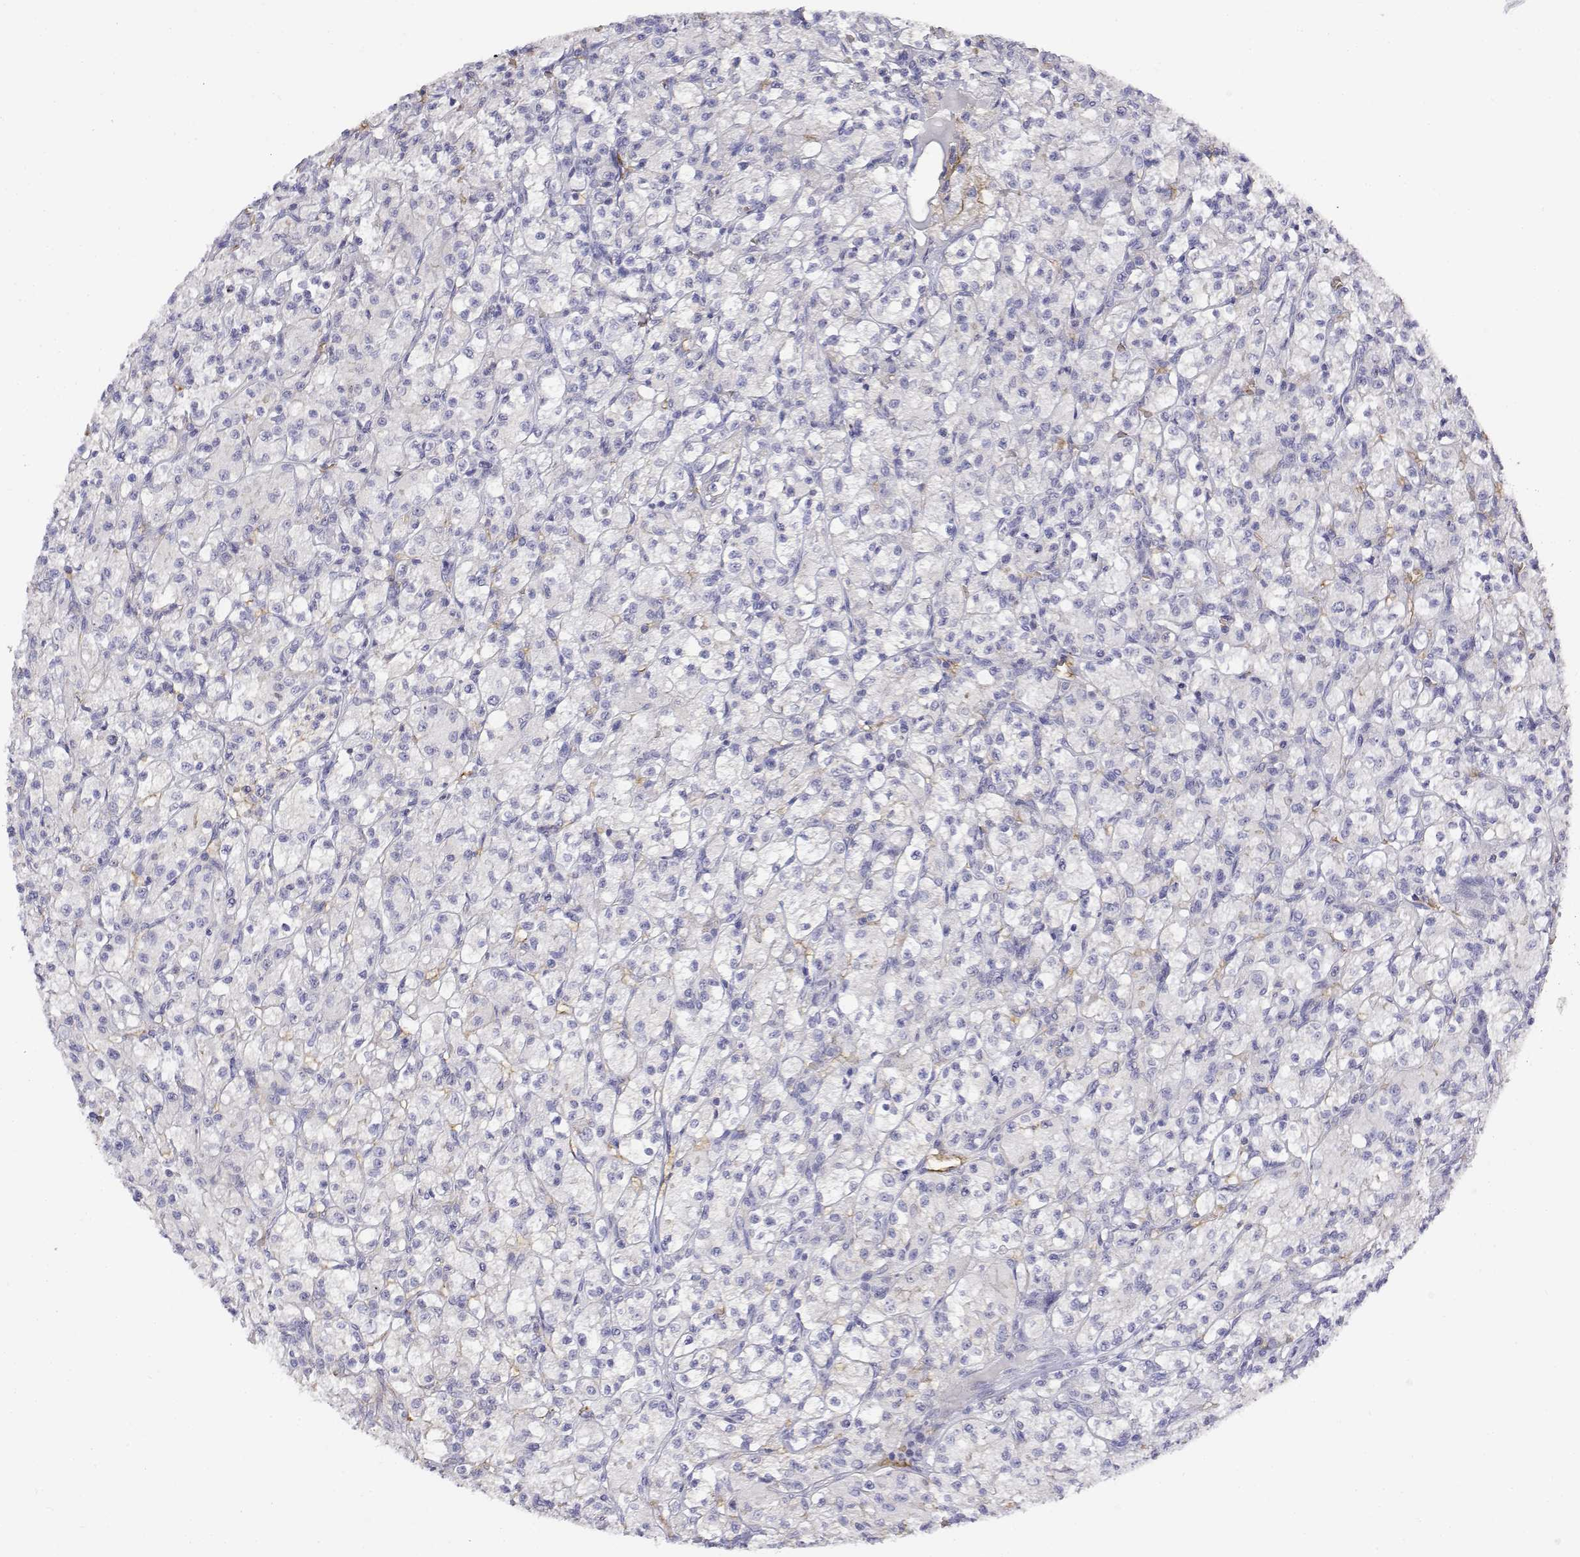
{"staining": {"intensity": "negative", "quantity": "none", "location": "none"}, "tissue": "renal cancer", "cell_type": "Tumor cells", "image_type": "cancer", "snomed": [{"axis": "morphology", "description": "Adenocarcinoma, NOS"}, {"axis": "topography", "description": "Kidney"}], "caption": "DAB (3,3'-diaminobenzidine) immunohistochemical staining of adenocarcinoma (renal) demonstrates no significant positivity in tumor cells.", "gene": "CADM1", "patient": {"sex": "female", "age": 70}}